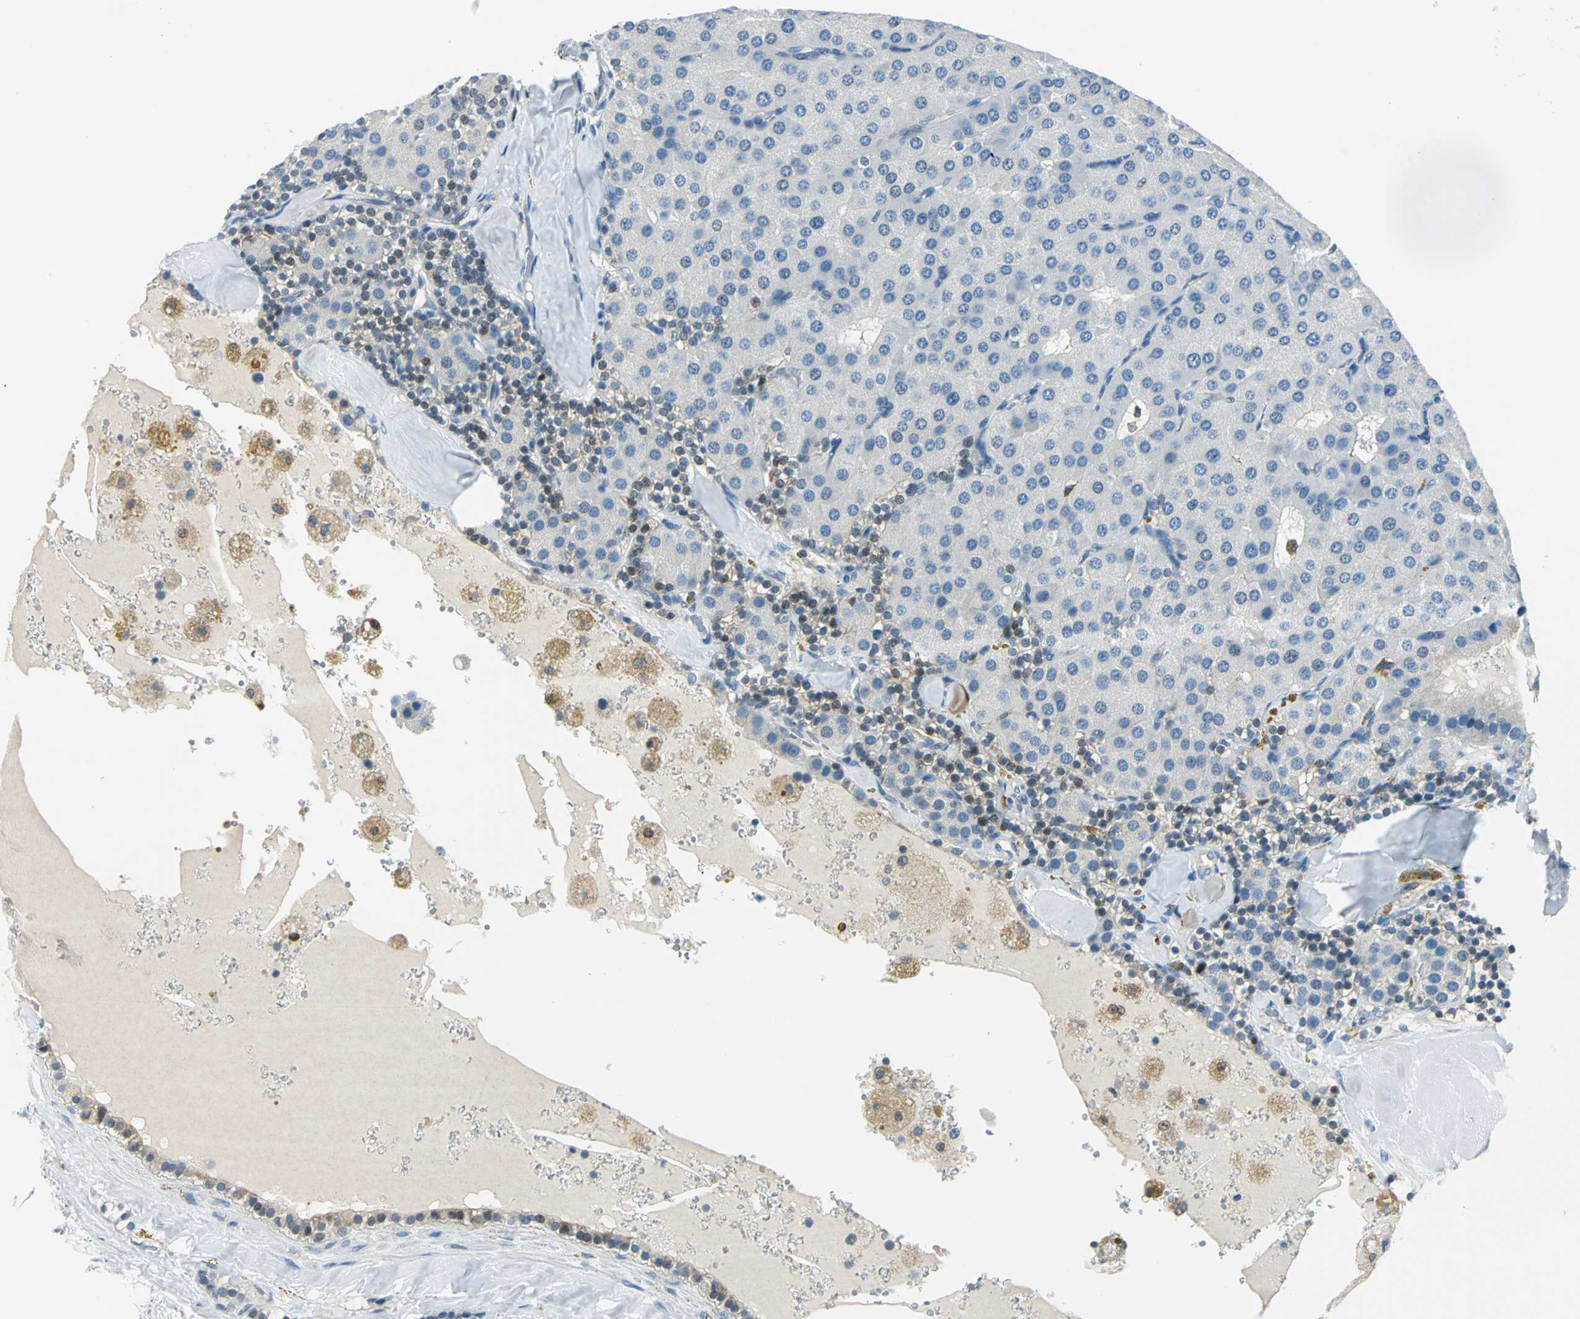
{"staining": {"intensity": "negative", "quantity": "none", "location": "none"}, "tissue": "parathyroid gland", "cell_type": "Glandular cells", "image_type": "normal", "snomed": [{"axis": "morphology", "description": "Normal tissue, NOS"}, {"axis": "morphology", "description": "Adenoma, NOS"}, {"axis": "topography", "description": "Parathyroid gland"}], "caption": "Protein analysis of benign parathyroid gland demonstrates no significant expression in glandular cells.", "gene": "AKR1A1", "patient": {"sex": "female", "age": 86}}